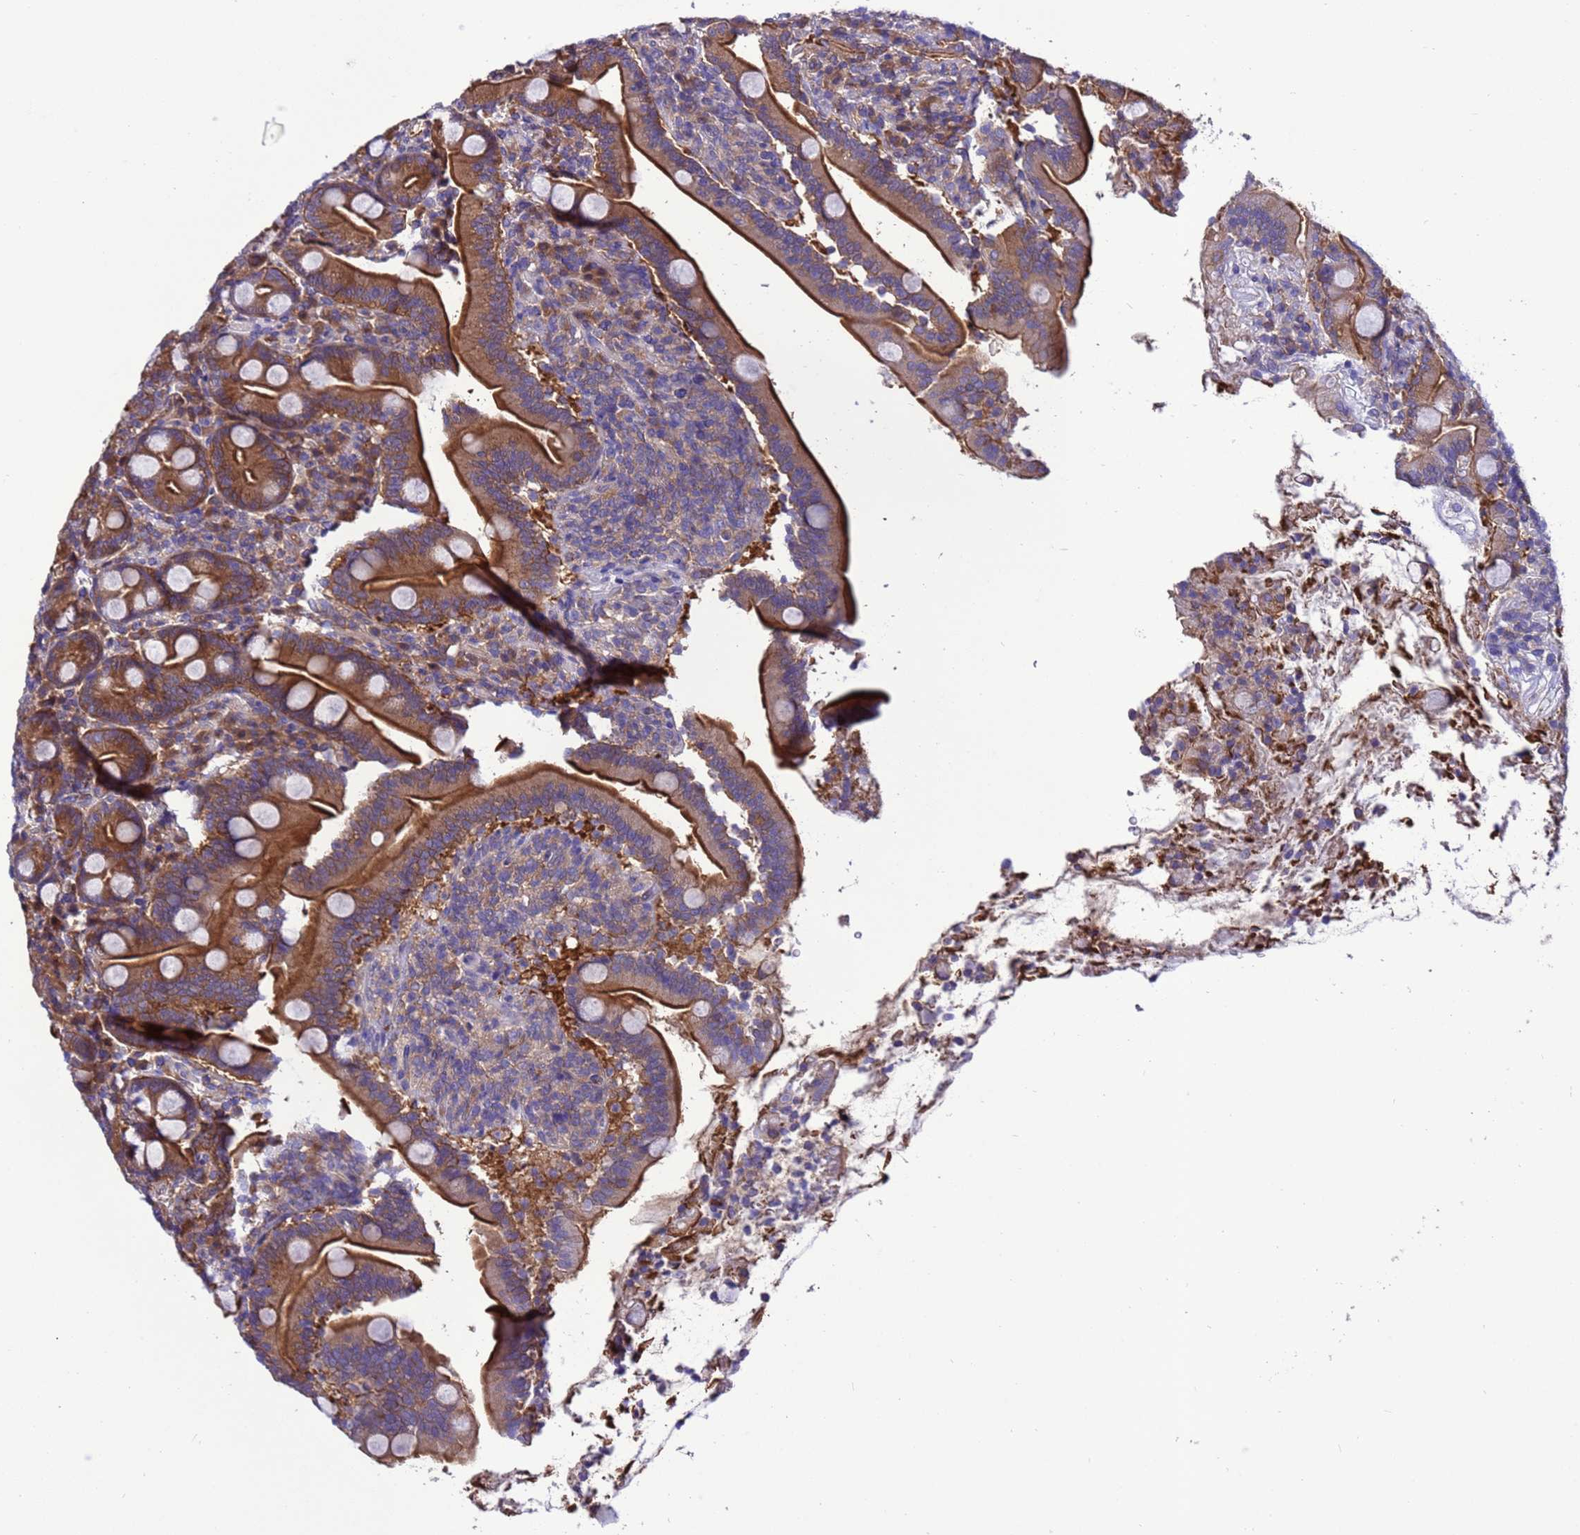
{"staining": {"intensity": "strong", "quantity": ">75%", "location": "cytoplasmic/membranous"}, "tissue": "duodenum", "cell_type": "Glandular cells", "image_type": "normal", "snomed": [{"axis": "morphology", "description": "Normal tissue, NOS"}, {"axis": "topography", "description": "Duodenum"}], "caption": "Immunohistochemistry (IHC) of normal duodenum reveals high levels of strong cytoplasmic/membranous expression in approximately >75% of glandular cells.", "gene": "RABEP2", "patient": {"sex": "male", "age": 35}}